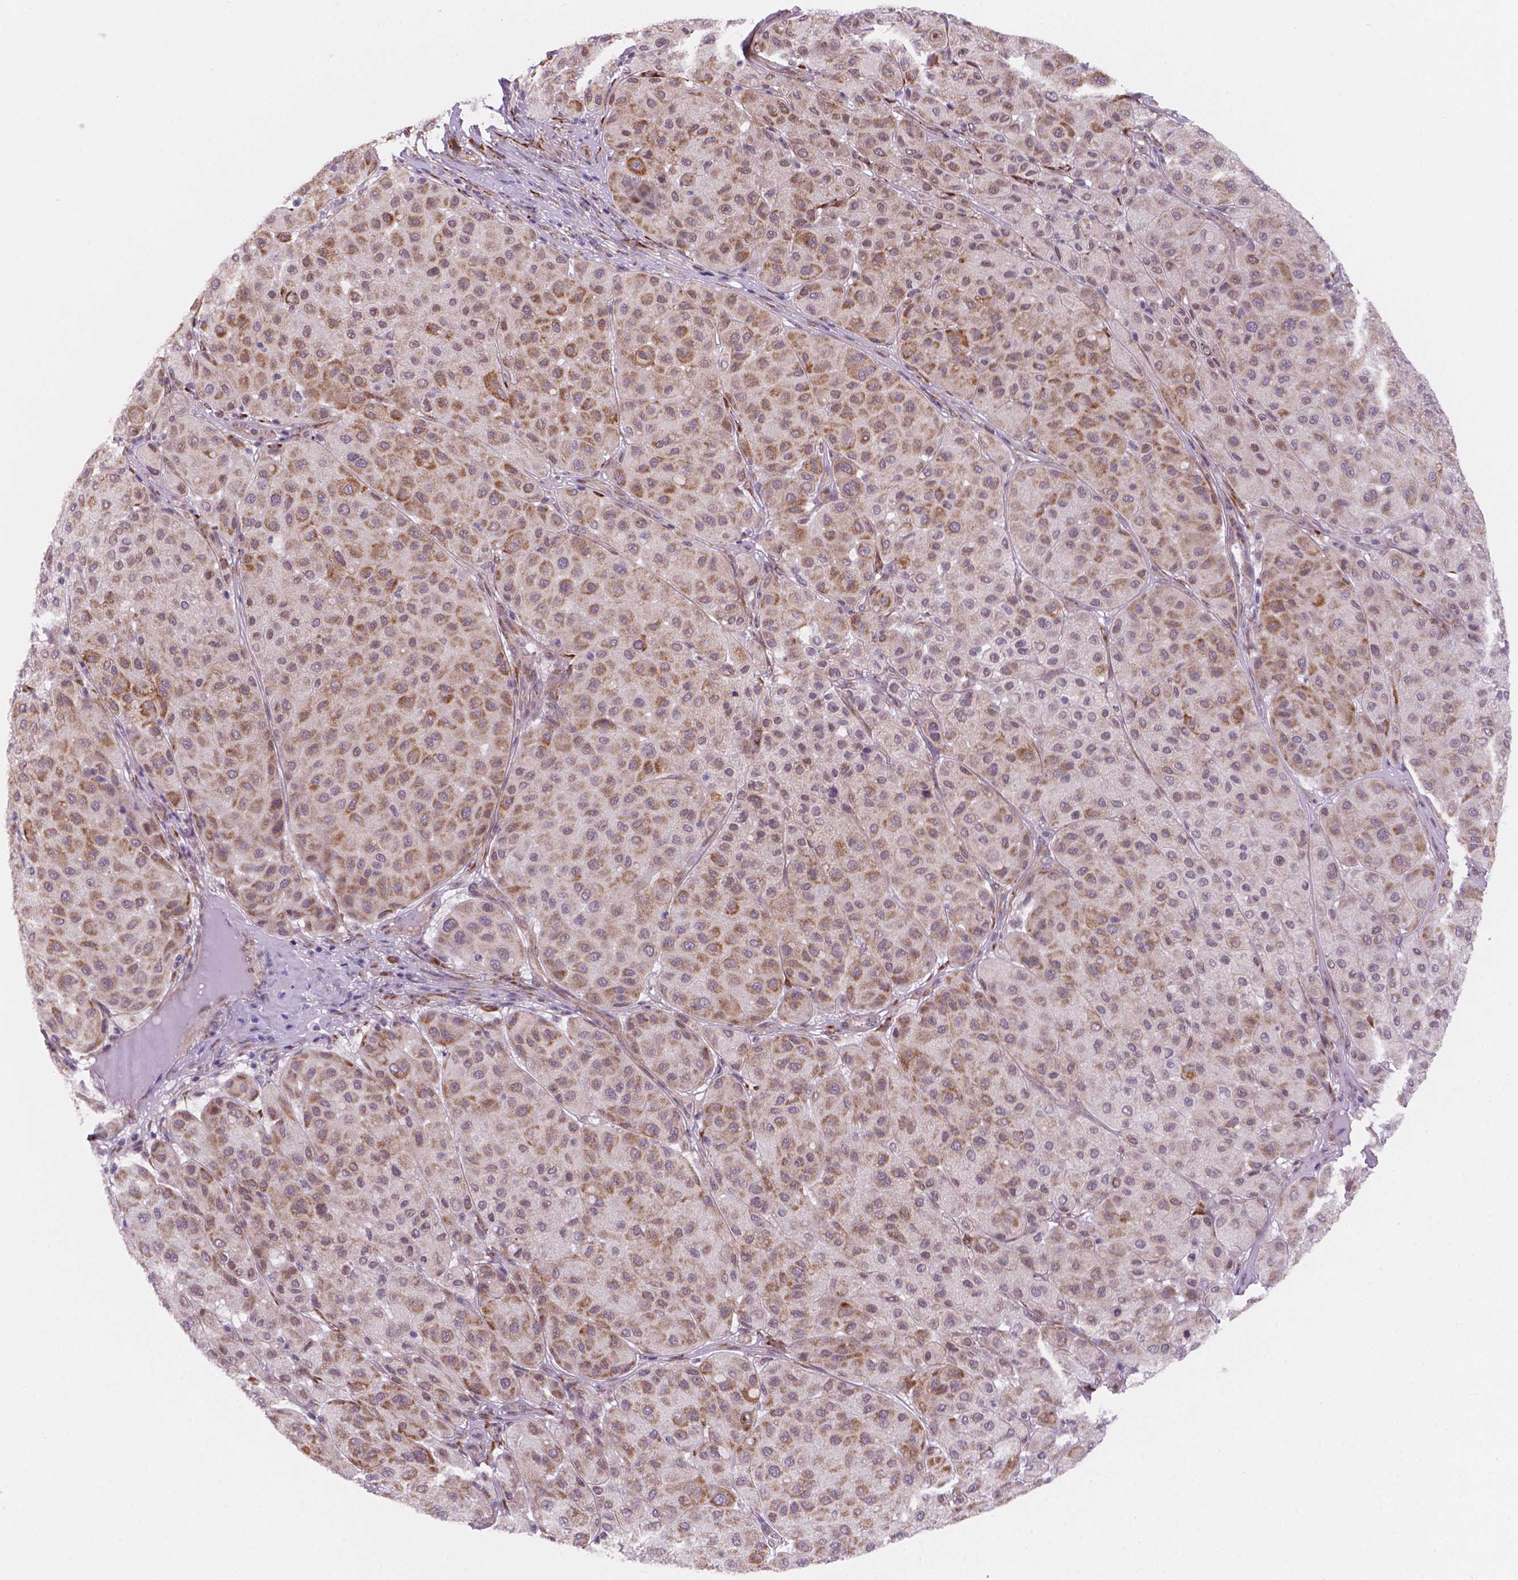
{"staining": {"intensity": "moderate", "quantity": ">75%", "location": "cytoplasmic/membranous"}, "tissue": "melanoma", "cell_type": "Tumor cells", "image_type": "cancer", "snomed": [{"axis": "morphology", "description": "Malignant melanoma, Metastatic site"}, {"axis": "topography", "description": "Smooth muscle"}], "caption": "Immunohistochemistry (IHC) of melanoma exhibits medium levels of moderate cytoplasmic/membranous expression in about >75% of tumor cells. The protein is shown in brown color, while the nuclei are stained blue.", "gene": "FNIP1", "patient": {"sex": "male", "age": 41}}